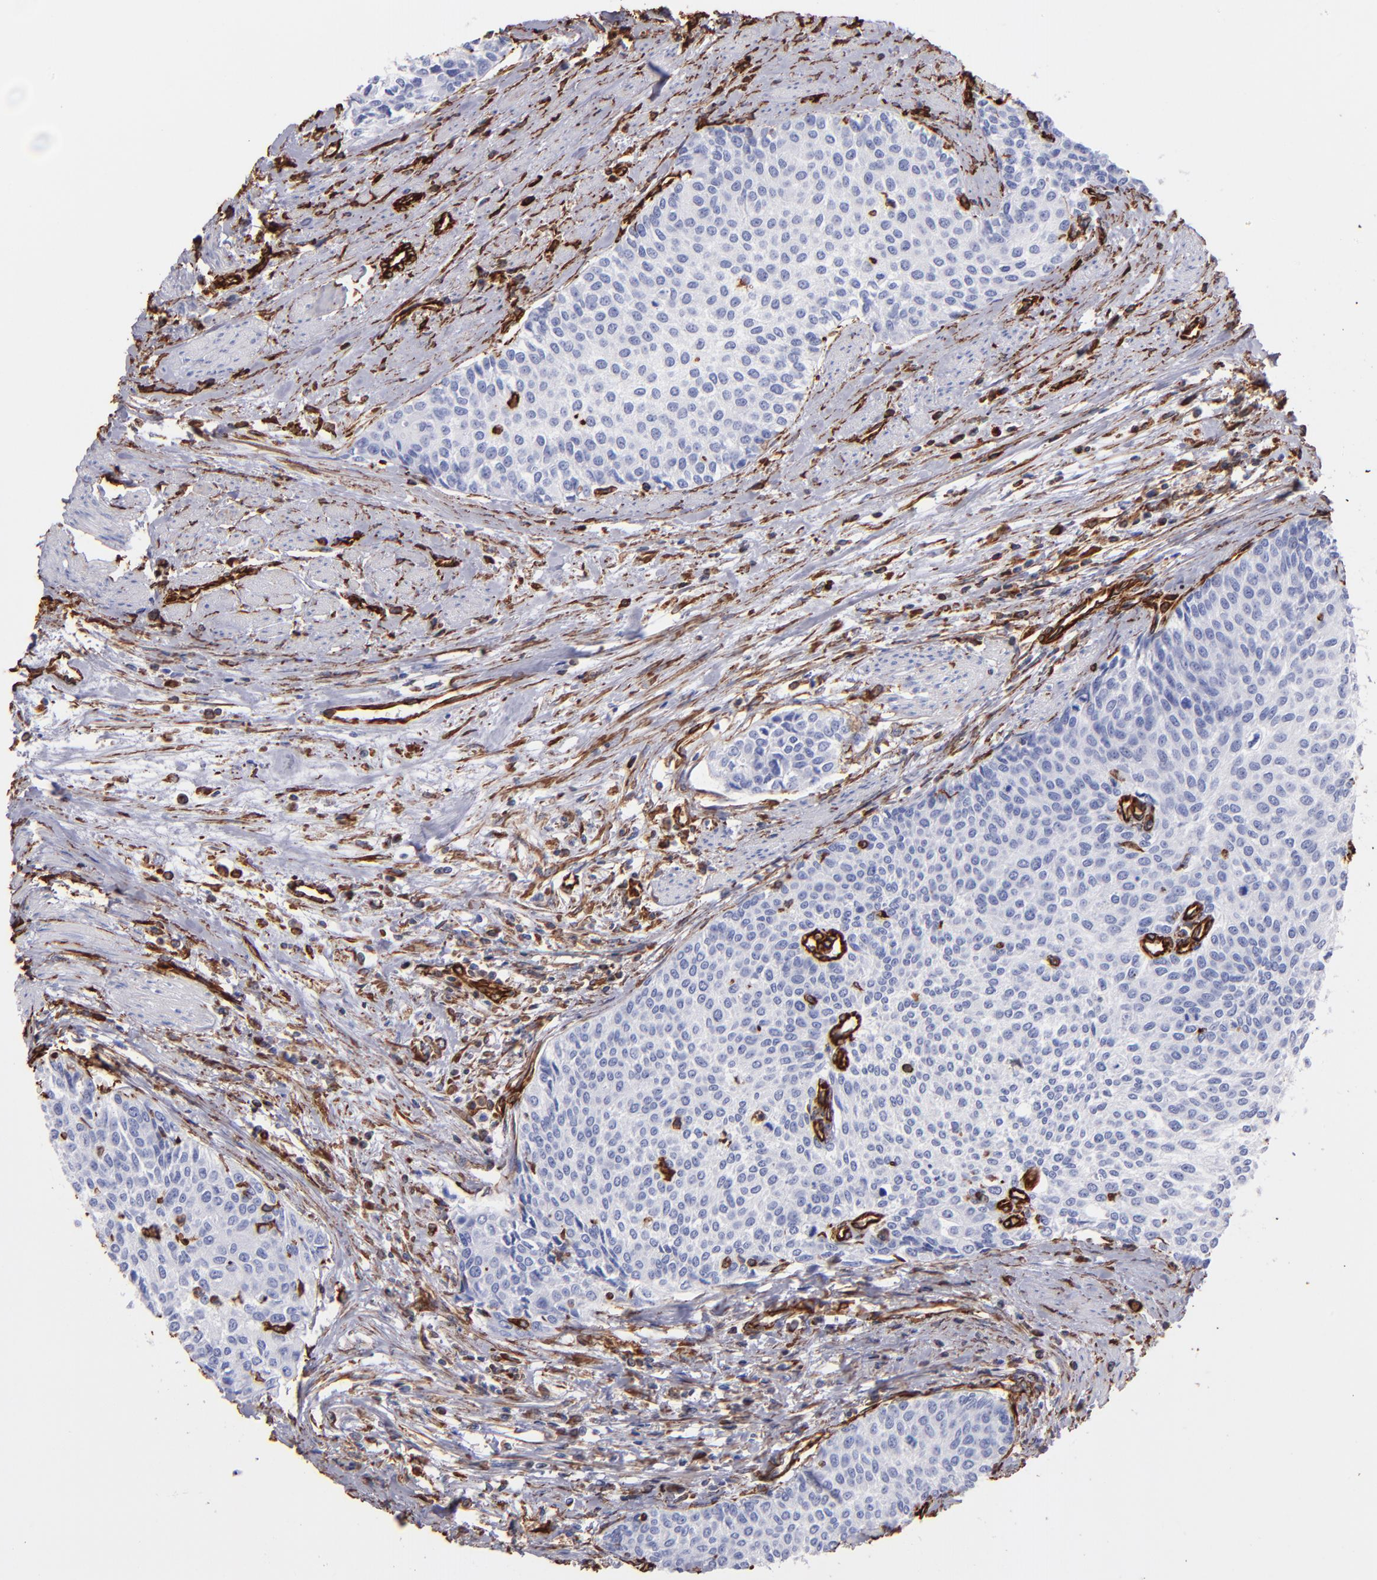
{"staining": {"intensity": "negative", "quantity": "none", "location": "none"}, "tissue": "urothelial cancer", "cell_type": "Tumor cells", "image_type": "cancer", "snomed": [{"axis": "morphology", "description": "Urothelial carcinoma, Low grade"}, {"axis": "topography", "description": "Urinary bladder"}], "caption": "Immunohistochemistry (IHC) micrograph of human low-grade urothelial carcinoma stained for a protein (brown), which exhibits no expression in tumor cells. (Stains: DAB (3,3'-diaminobenzidine) IHC with hematoxylin counter stain, Microscopy: brightfield microscopy at high magnification).", "gene": "VIM", "patient": {"sex": "female", "age": 73}}